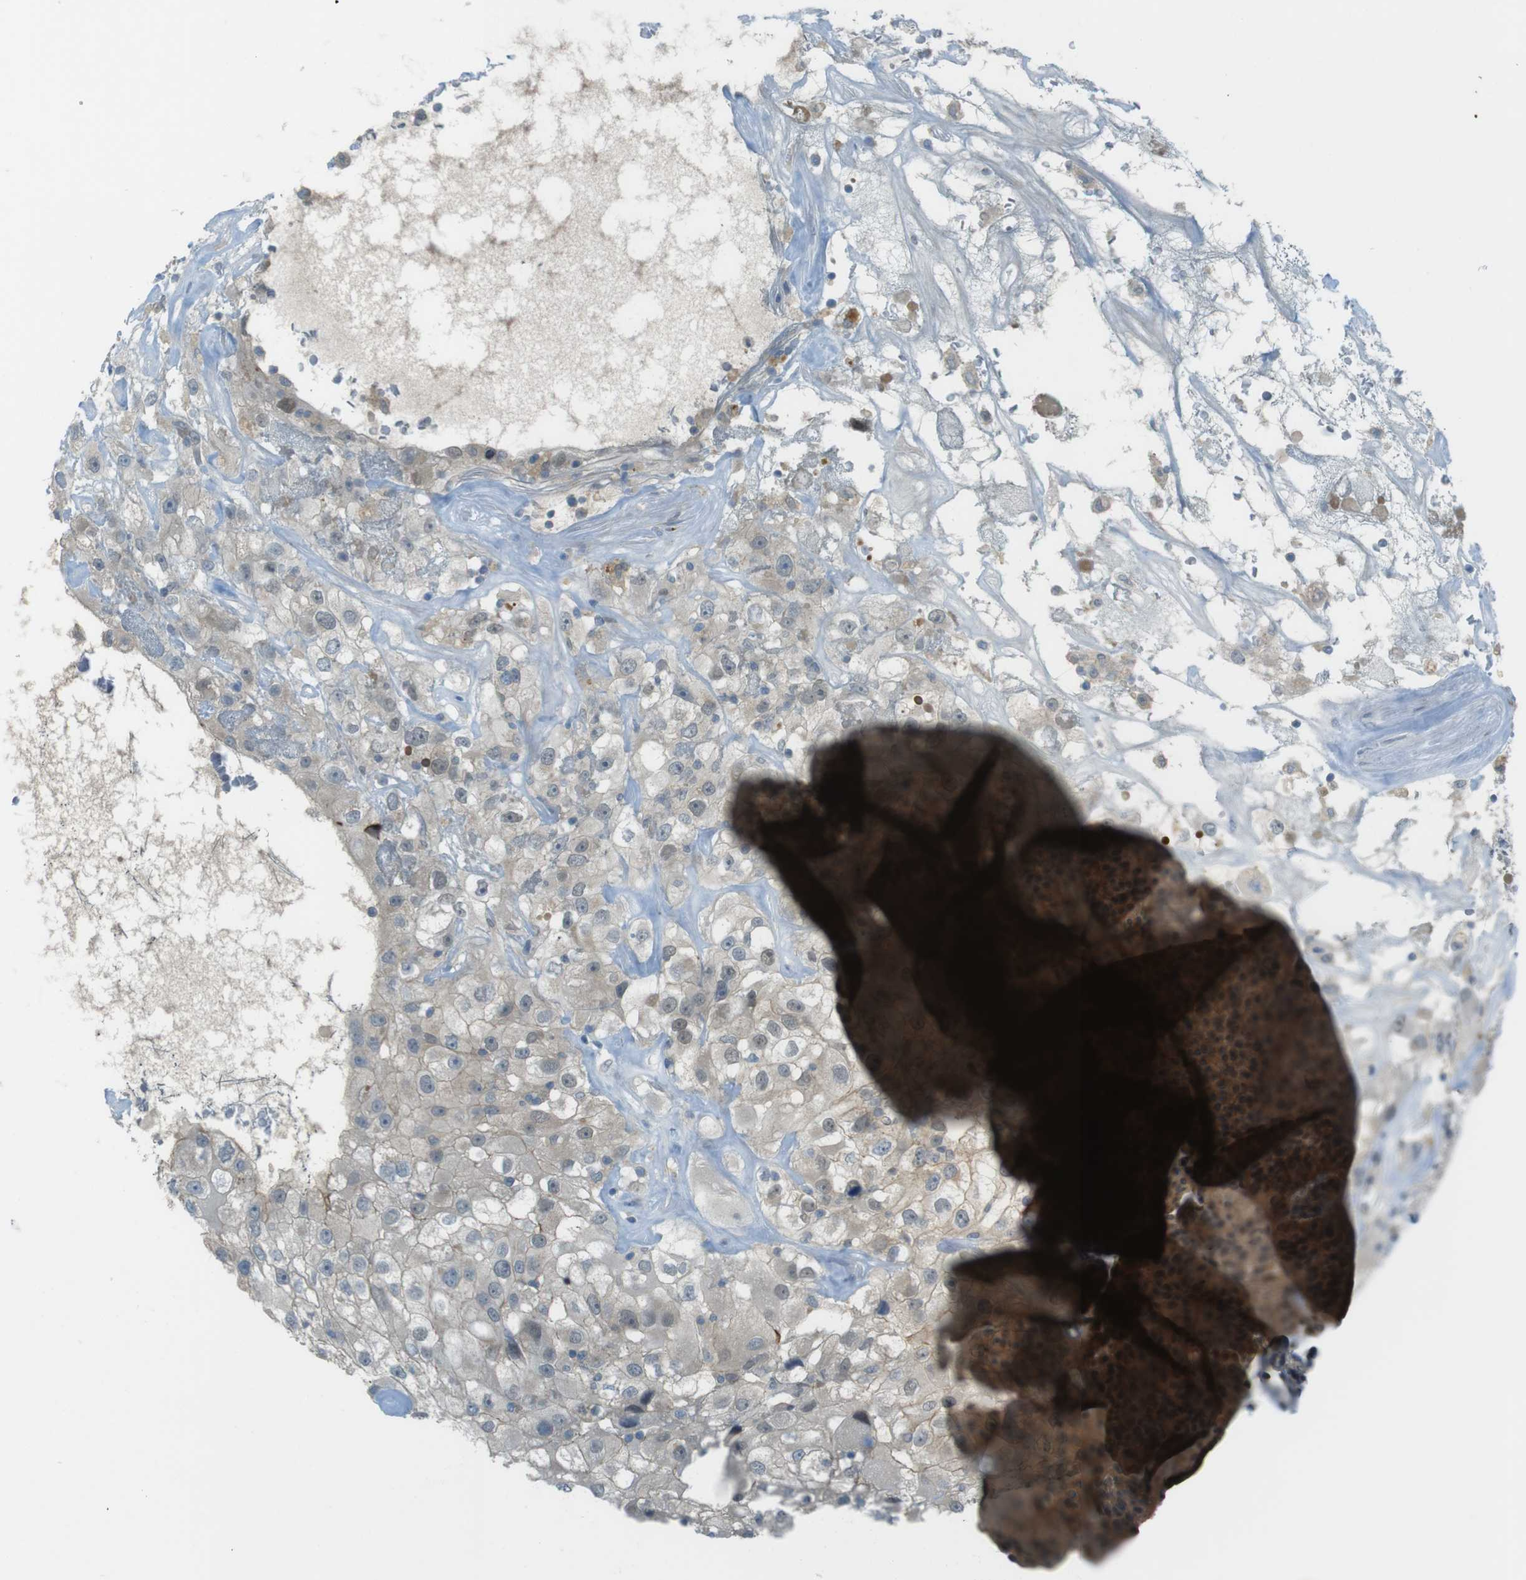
{"staining": {"intensity": "negative", "quantity": "none", "location": "none"}, "tissue": "renal cancer", "cell_type": "Tumor cells", "image_type": "cancer", "snomed": [{"axis": "morphology", "description": "Adenocarcinoma, NOS"}, {"axis": "topography", "description": "Kidney"}], "caption": "The IHC histopathology image has no significant expression in tumor cells of renal cancer tissue.", "gene": "ZDHHC20", "patient": {"sex": "female", "age": 52}}